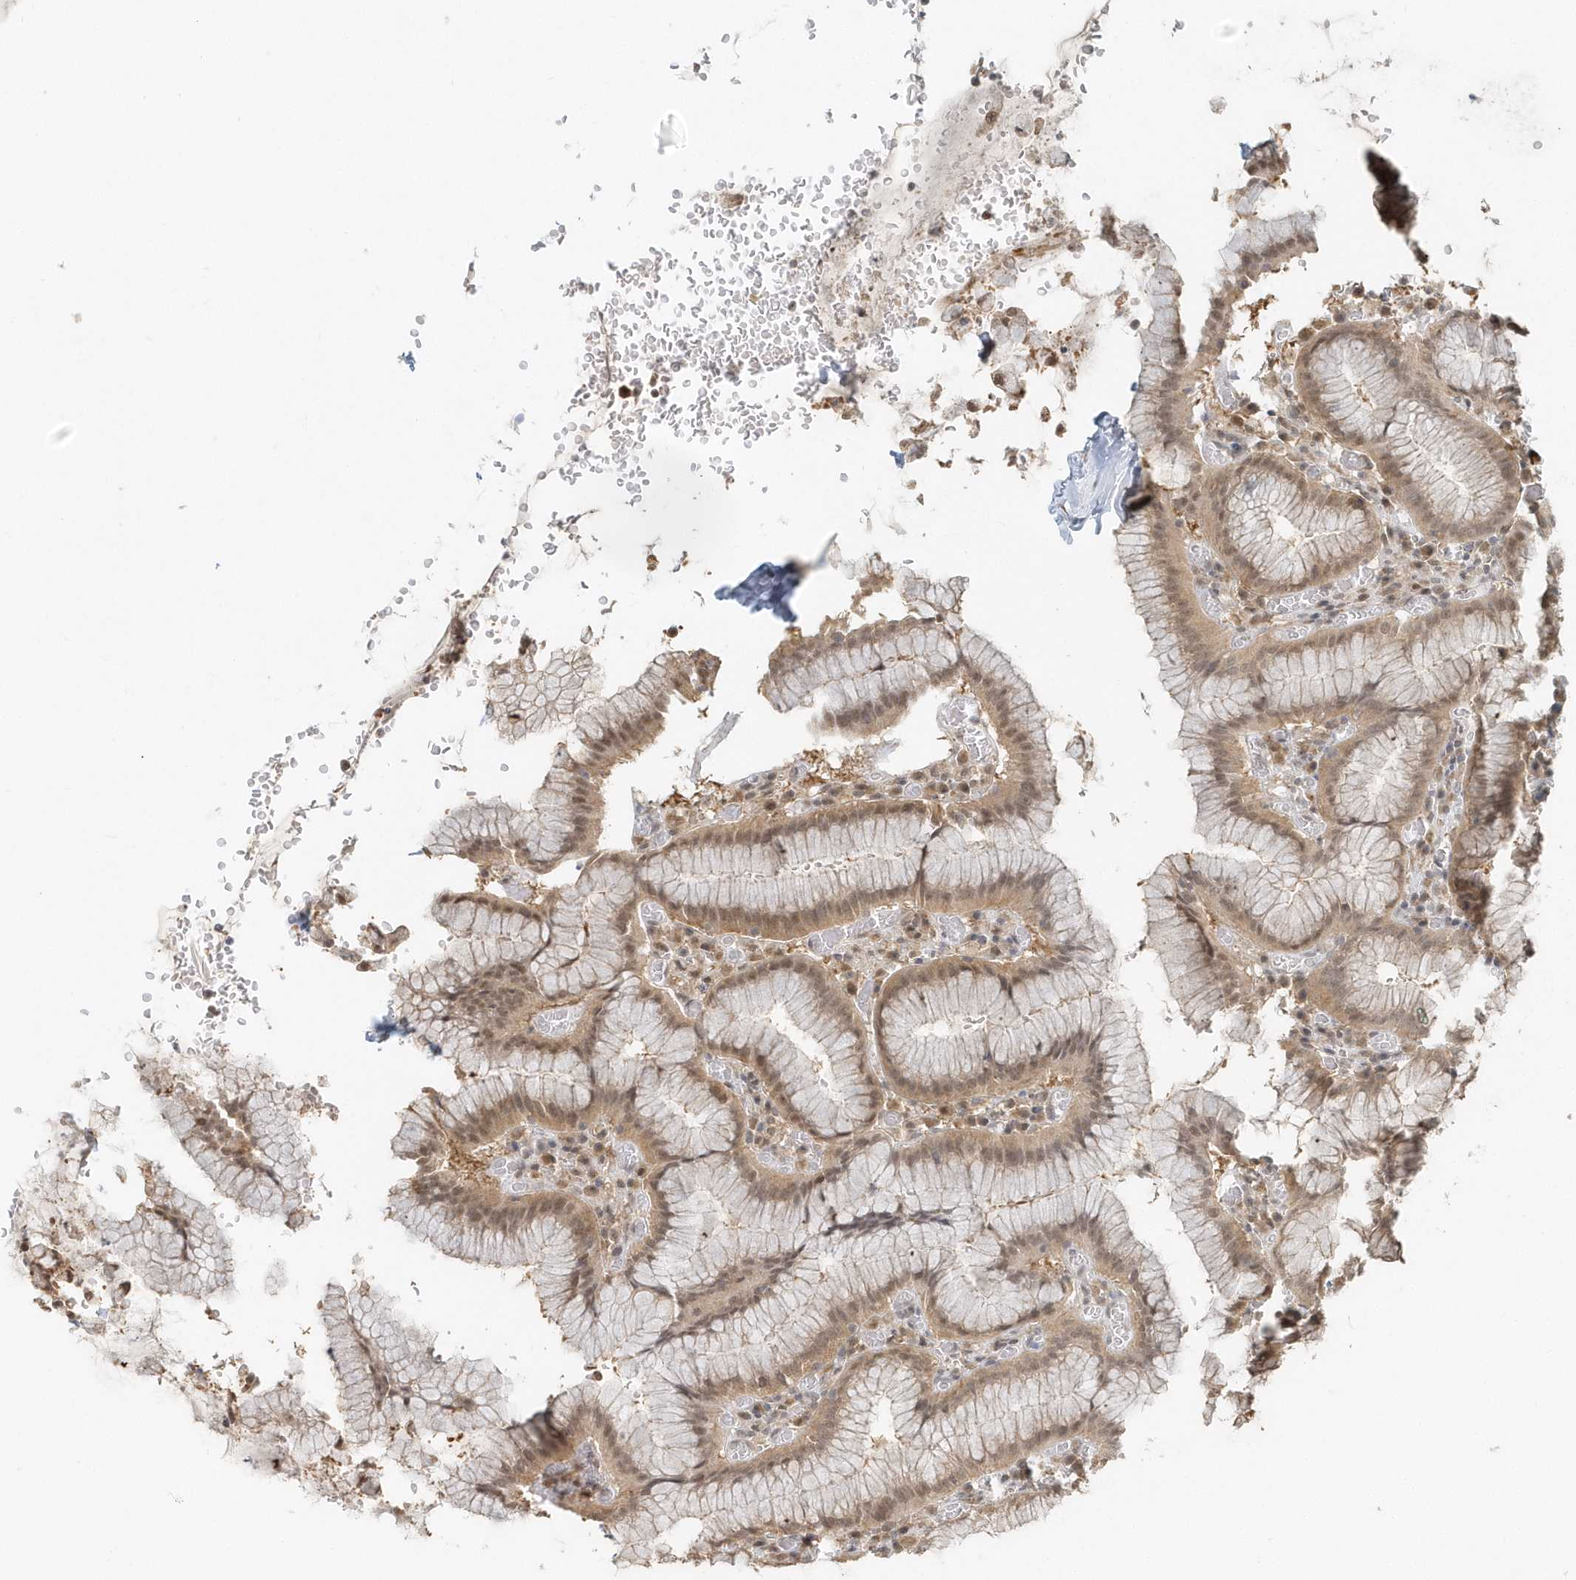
{"staining": {"intensity": "moderate", "quantity": ">75%", "location": "cytoplasmic/membranous,nuclear"}, "tissue": "stomach", "cell_type": "Glandular cells", "image_type": "normal", "snomed": [{"axis": "morphology", "description": "Normal tissue, NOS"}, {"axis": "topography", "description": "Stomach"}], "caption": "Glandular cells reveal moderate cytoplasmic/membranous,nuclear expression in about >75% of cells in unremarkable stomach.", "gene": "PSMD6", "patient": {"sex": "male", "age": 55}}